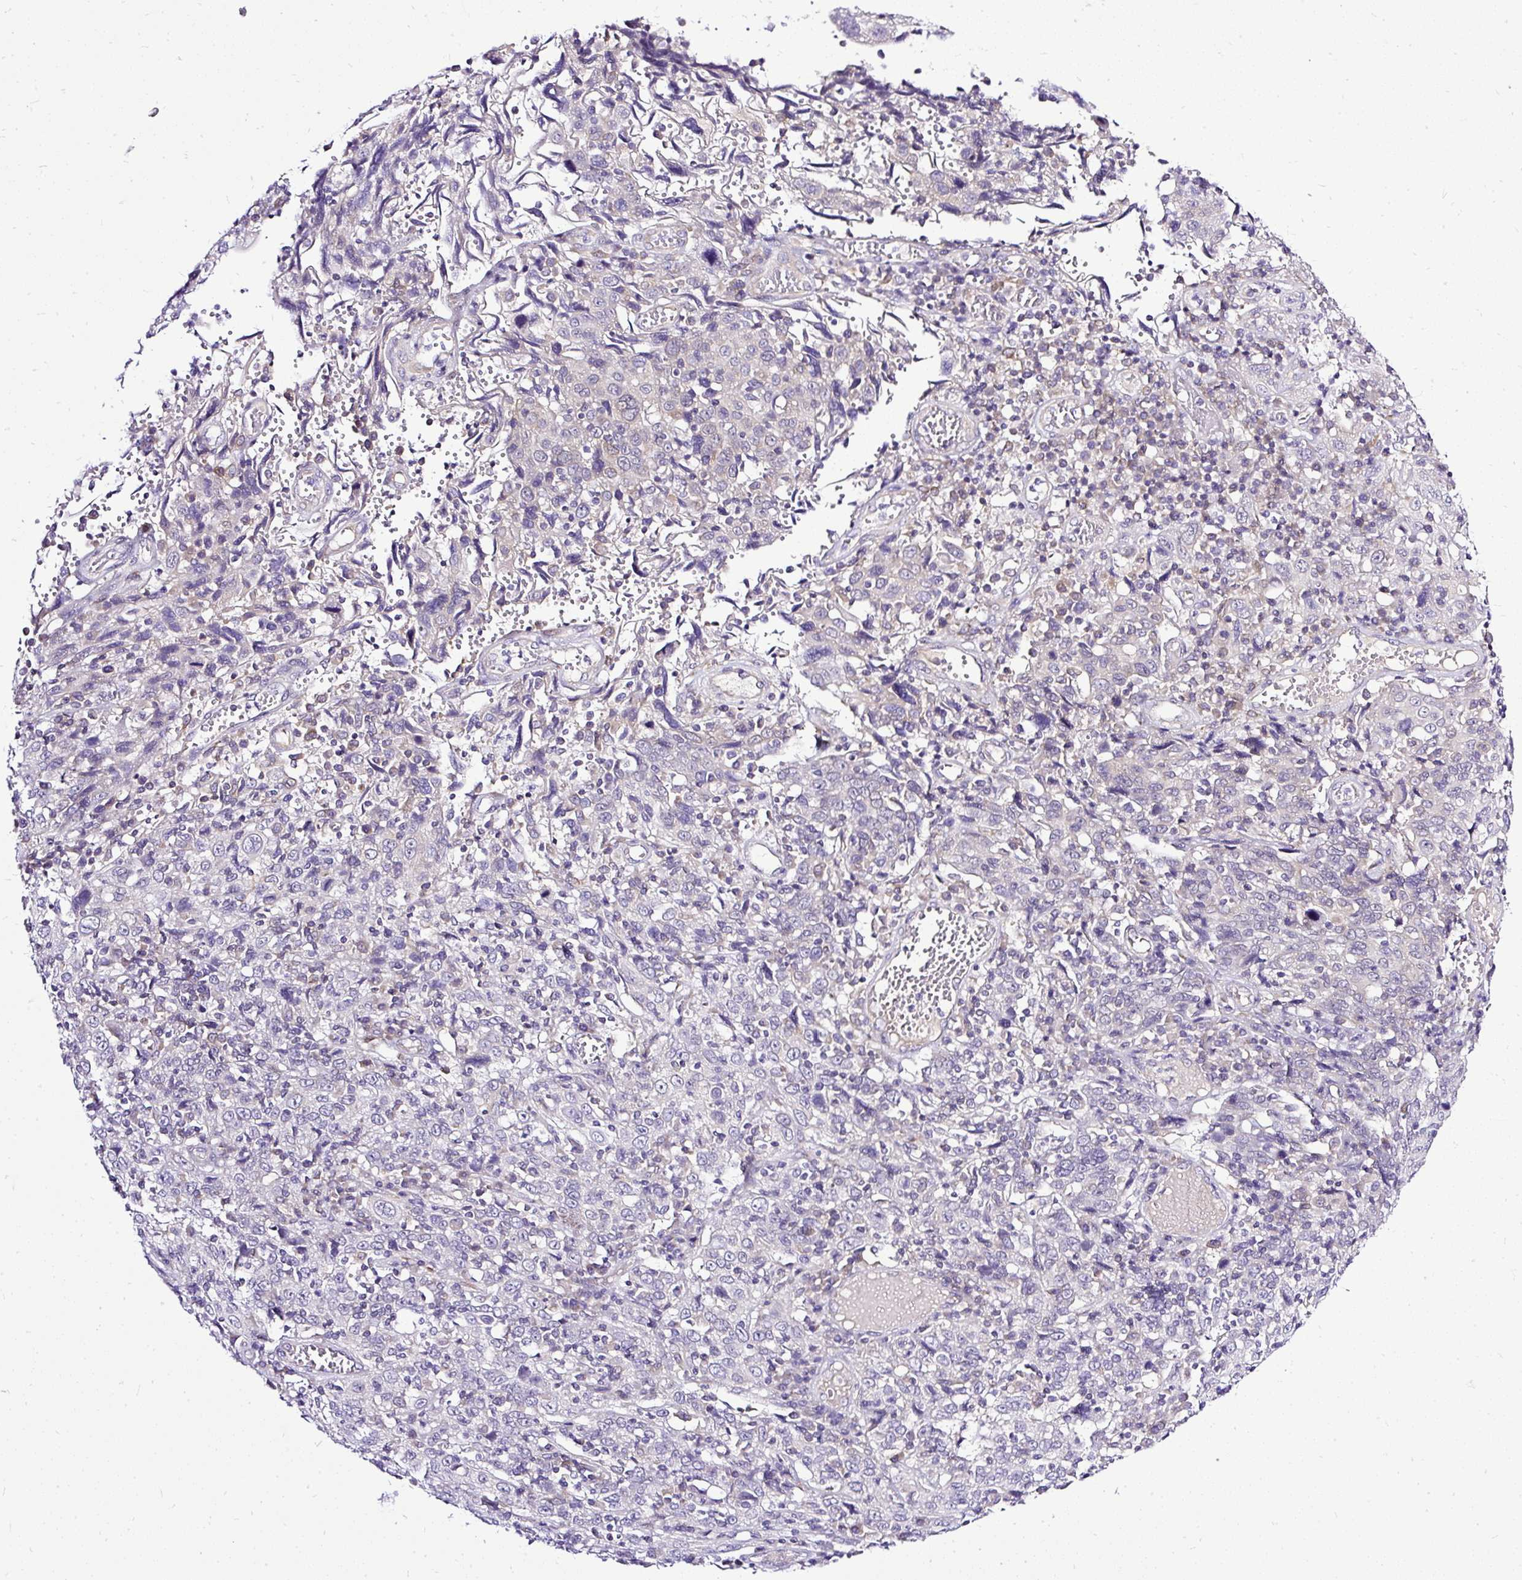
{"staining": {"intensity": "negative", "quantity": "none", "location": "none"}, "tissue": "cervical cancer", "cell_type": "Tumor cells", "image_type": "cancer", "snomed": [{"axis": "morphology", "description": "Squamous cell carcinoma, NOS"}, {"axis": "topography", "description": "Cervix"}], "caption": "Histopathology image shows no significant protein positivity in tumor cells of cervical cancer.", "gene": "AMFR", "patient": {"sex": "female", "age": 46}}